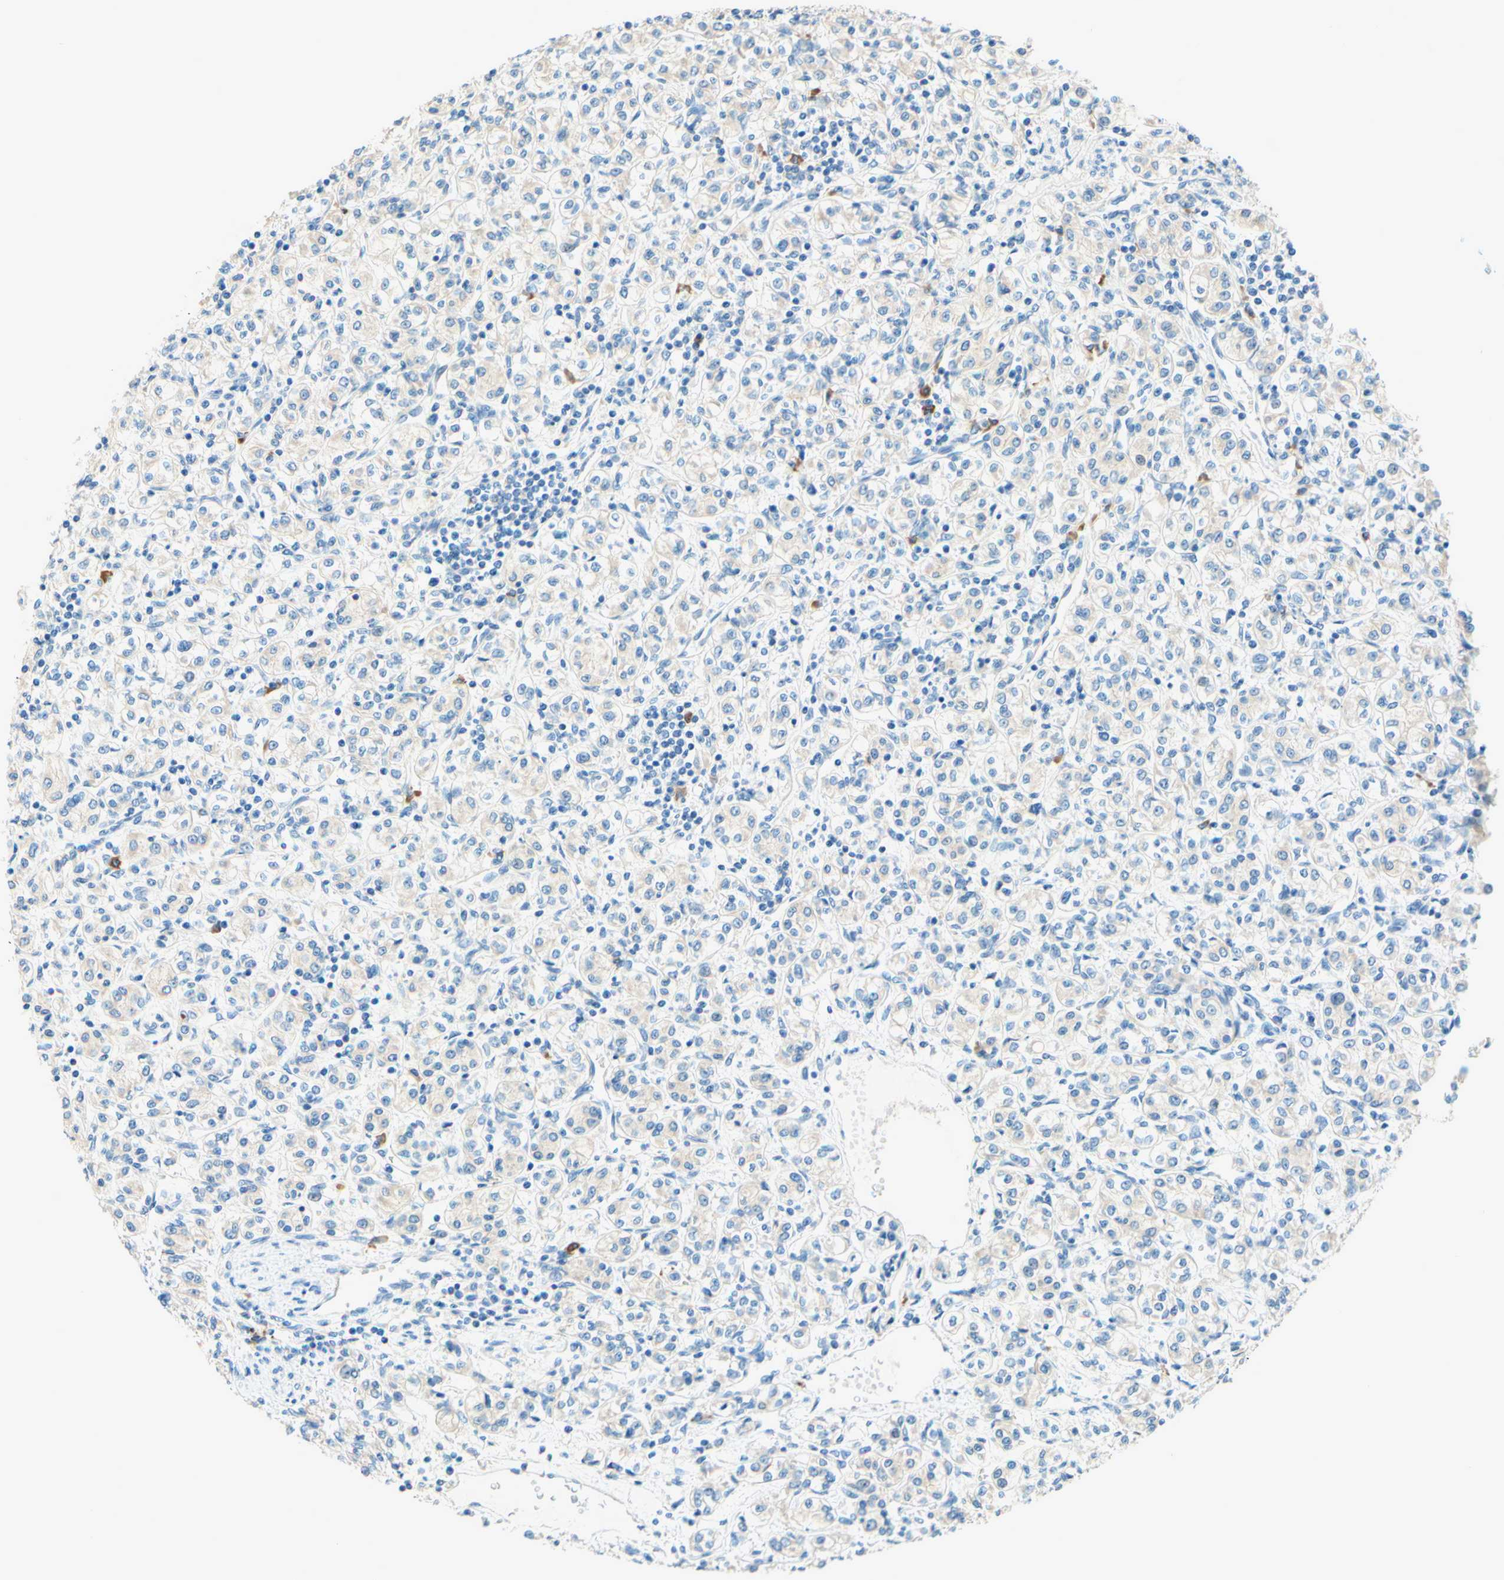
{"staining": {"intensity": "negative", "quantity": "none", "location": "none"}, "tissue": "renal cancer", "cell_type": "Tumor cells", "image_type": "cancer", "snomed": [{"axis": "morphology", "description": "Adenocarcinoma, NOS"}, {"axis": "topography", "description": "Kidney"}], "caption": "A high-resolution photomicrograph shows immunohistochemistry (IHC) staining of adenocarcinoma (renal), which reveals no significant staining in tumor cells.", "gene": "PASD1", "patient": {"sex": "male", "age": 77}}